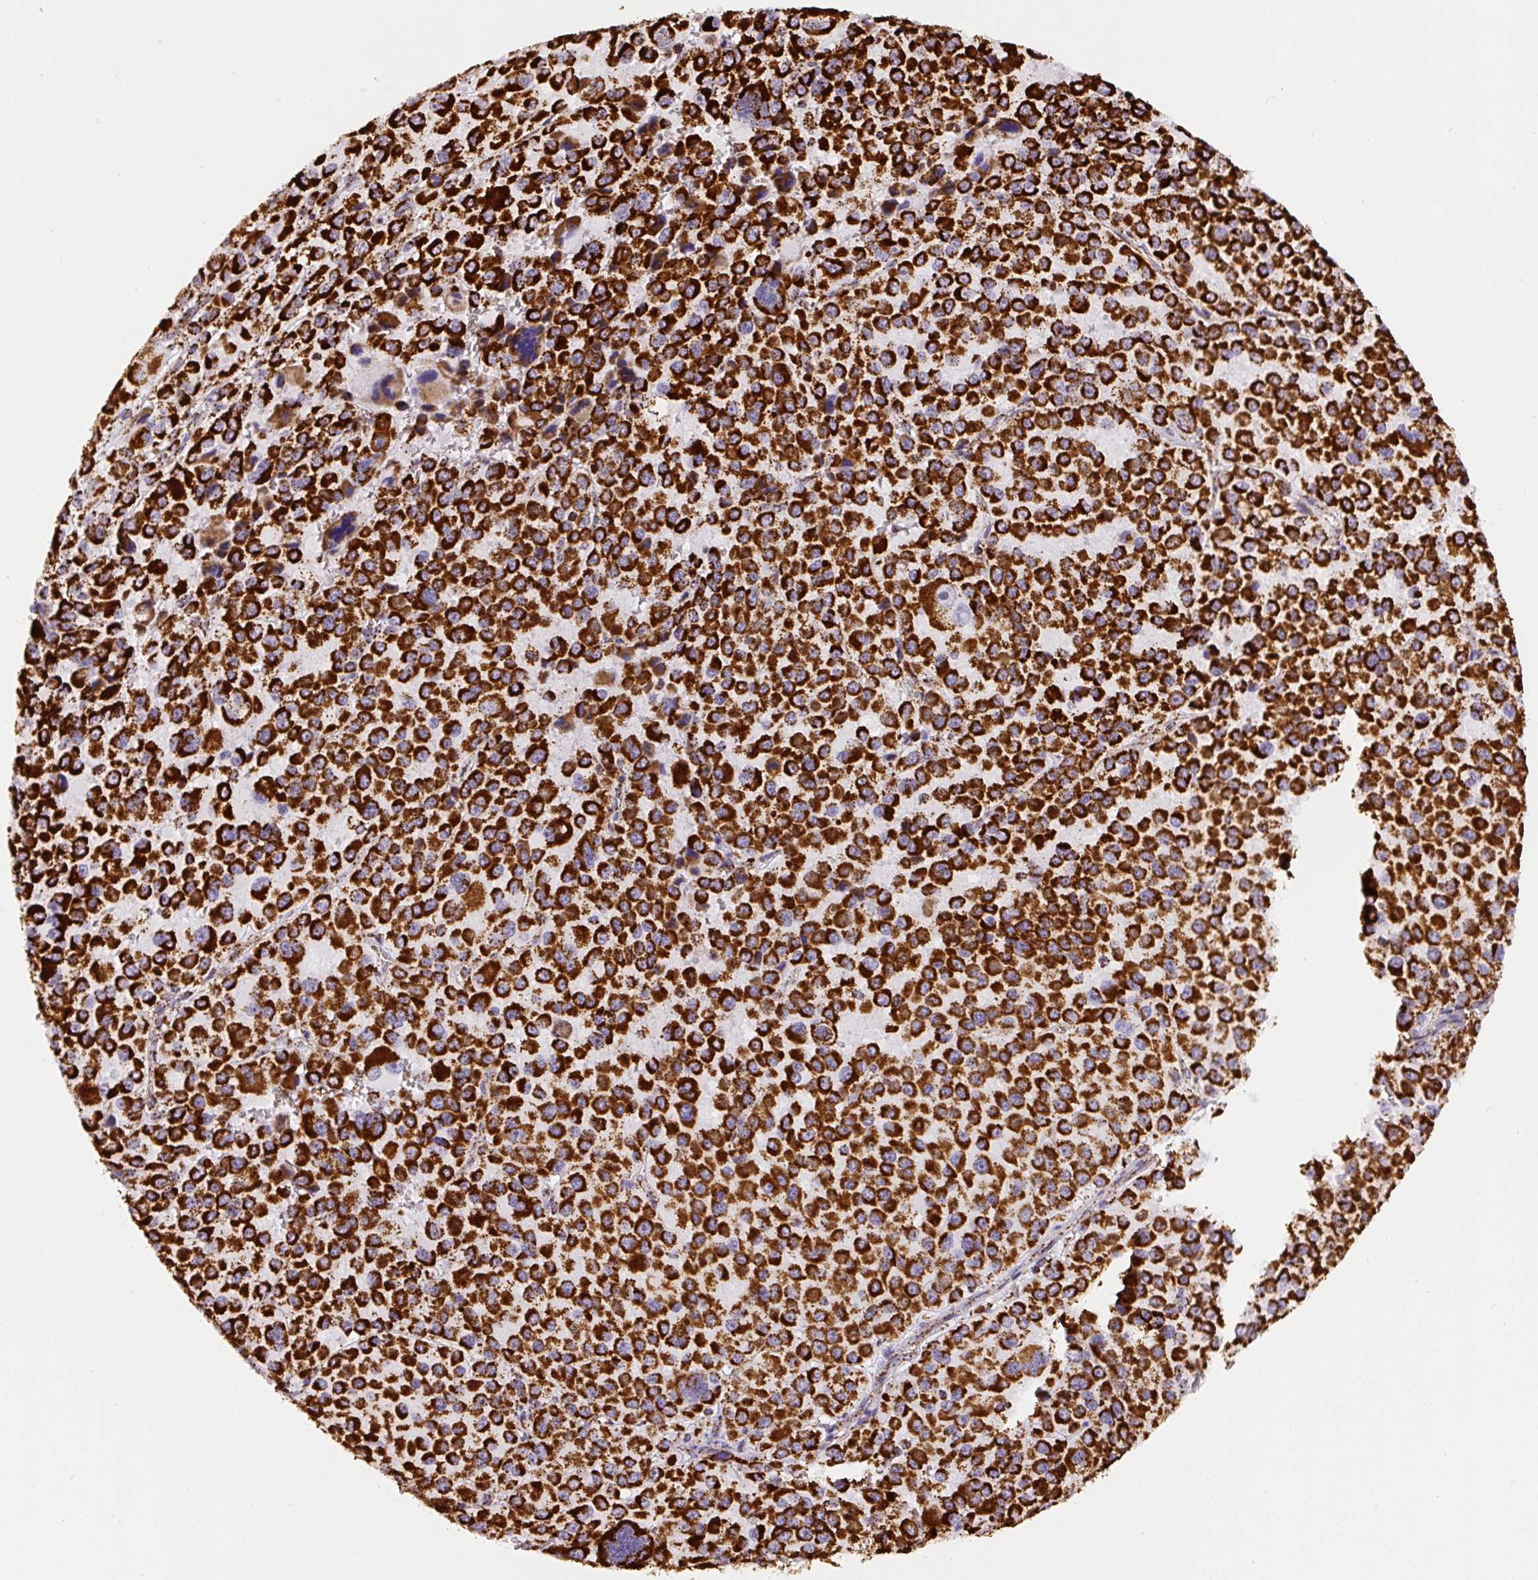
{"staining": {"intensity": "strong", "quantity": ">75%", "location": "cytoplasmic/membranous"}, "tissue": "melanoma", "cell_type": "Tumor cells", "image_type": "cancer", "snomed": [{"axis": "morphology", "description": "Malignant melanoma, Metastatic site"}, {"axis": "topography", "description": "Lymph node"}], "caption": "The immunohistochemical stain highlights strong cytoplasmic/membranous positivity in tumor cells of melanoma tissue.", "gene": "ATP5F1A", "patient": {"sex": "female", "age": 65}}